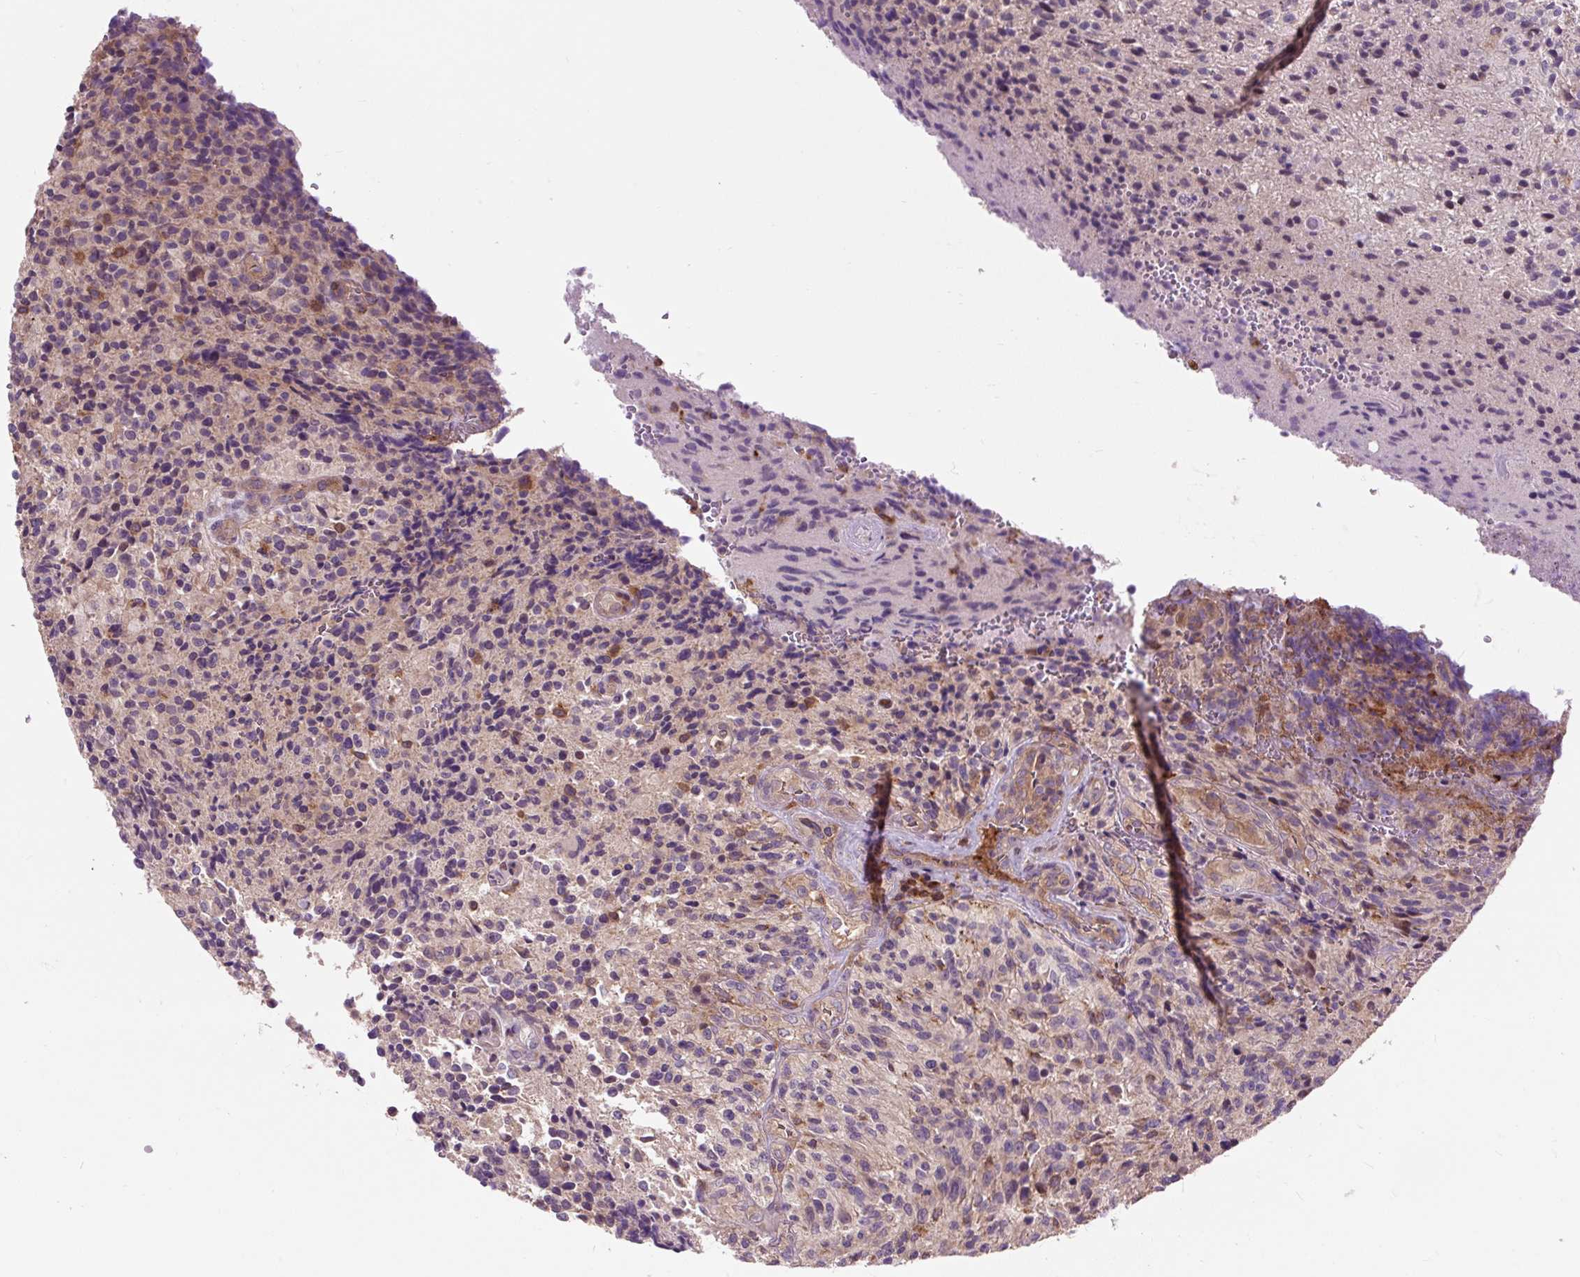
{"staining": {"intensity": "weak", "quantity": "25%-75%", "location": "cytoplasmic/membranous"}, "tissue": "glioma", "cell_type": "Tumor cells", "image_type": "cancer", "snomed": [{"axis": "morphology", "description": "Normal tissue, NOS"}, {"axis": "morphology", "description": "Glioma, malignant, High grade"}, {"axis": "topography", "description": "Cerebral cortex"}], "caption": "Immunohistochemical staining of human glioma exhibits low levels of weak cytoplasmic/membranous protein positivity in about 25%-75% of tumor cells. The staining is performed using DAB brown chromogen to label protein expression. The nuclei are counter-stained blue using hematoxylin.", "gene": "CISD3", "patient": {"sex": "male", "age": 56}}